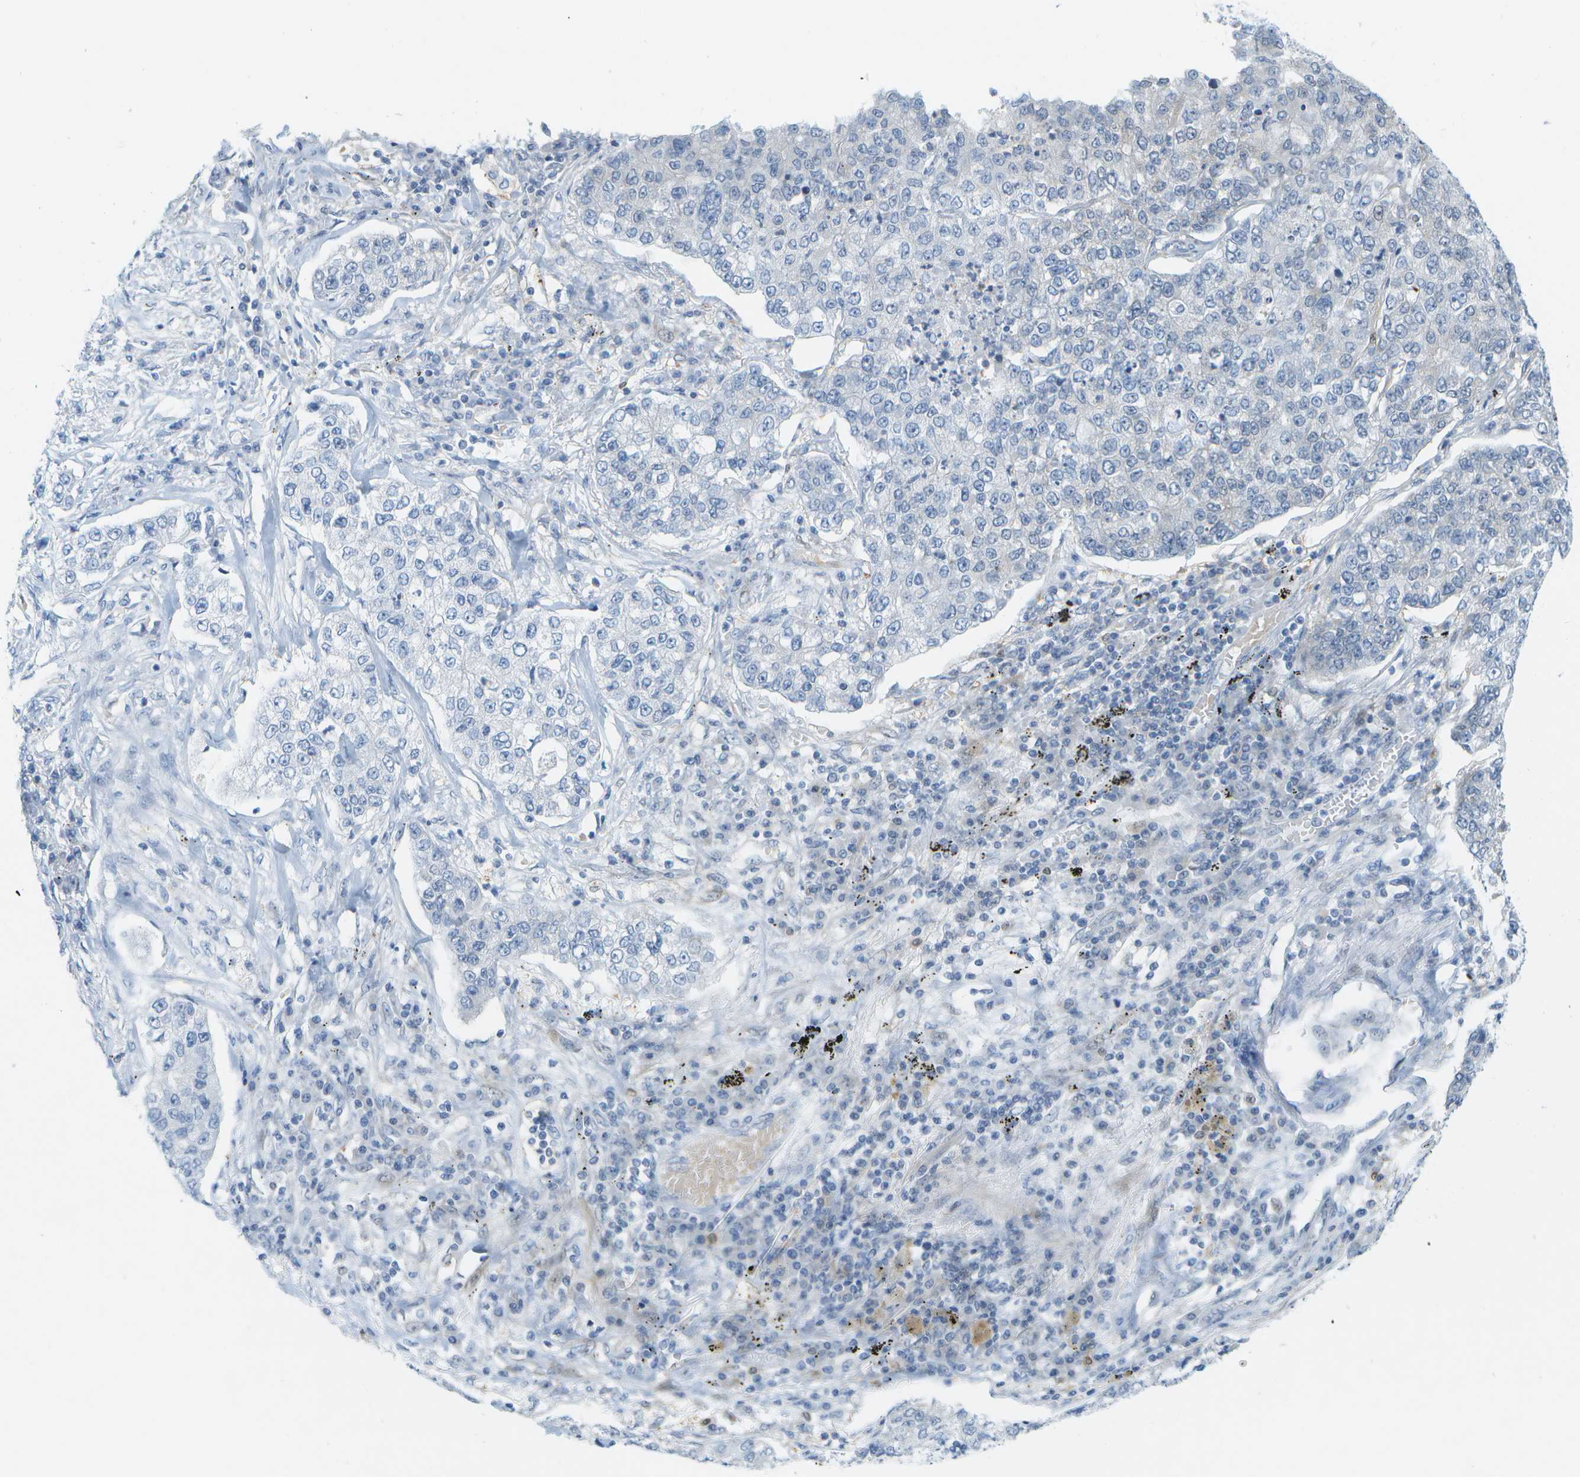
{"staining": {"intensity": "negative", "quantity": "none", "location": "none"}, "tissue": "lung cancer", "cell_type": "Tumor cells", "image_type": "cancer", "snomed": [{"axis": "morphology", "description": "Adenocarcinoma, NOS"}, {"axis": "topography", "description": "Lung"}], "caption": "Micrograph shows no significant protein expression in tumor cells of adenocarcinoma (lung). The staining was performed using DAB to visualize the protein expression in brown, while the nuclei were stained in blue with hematoxylin (Magnification: 20x).", "gene": "CUL9", "patient": {"sex": "male", "age": 49}}